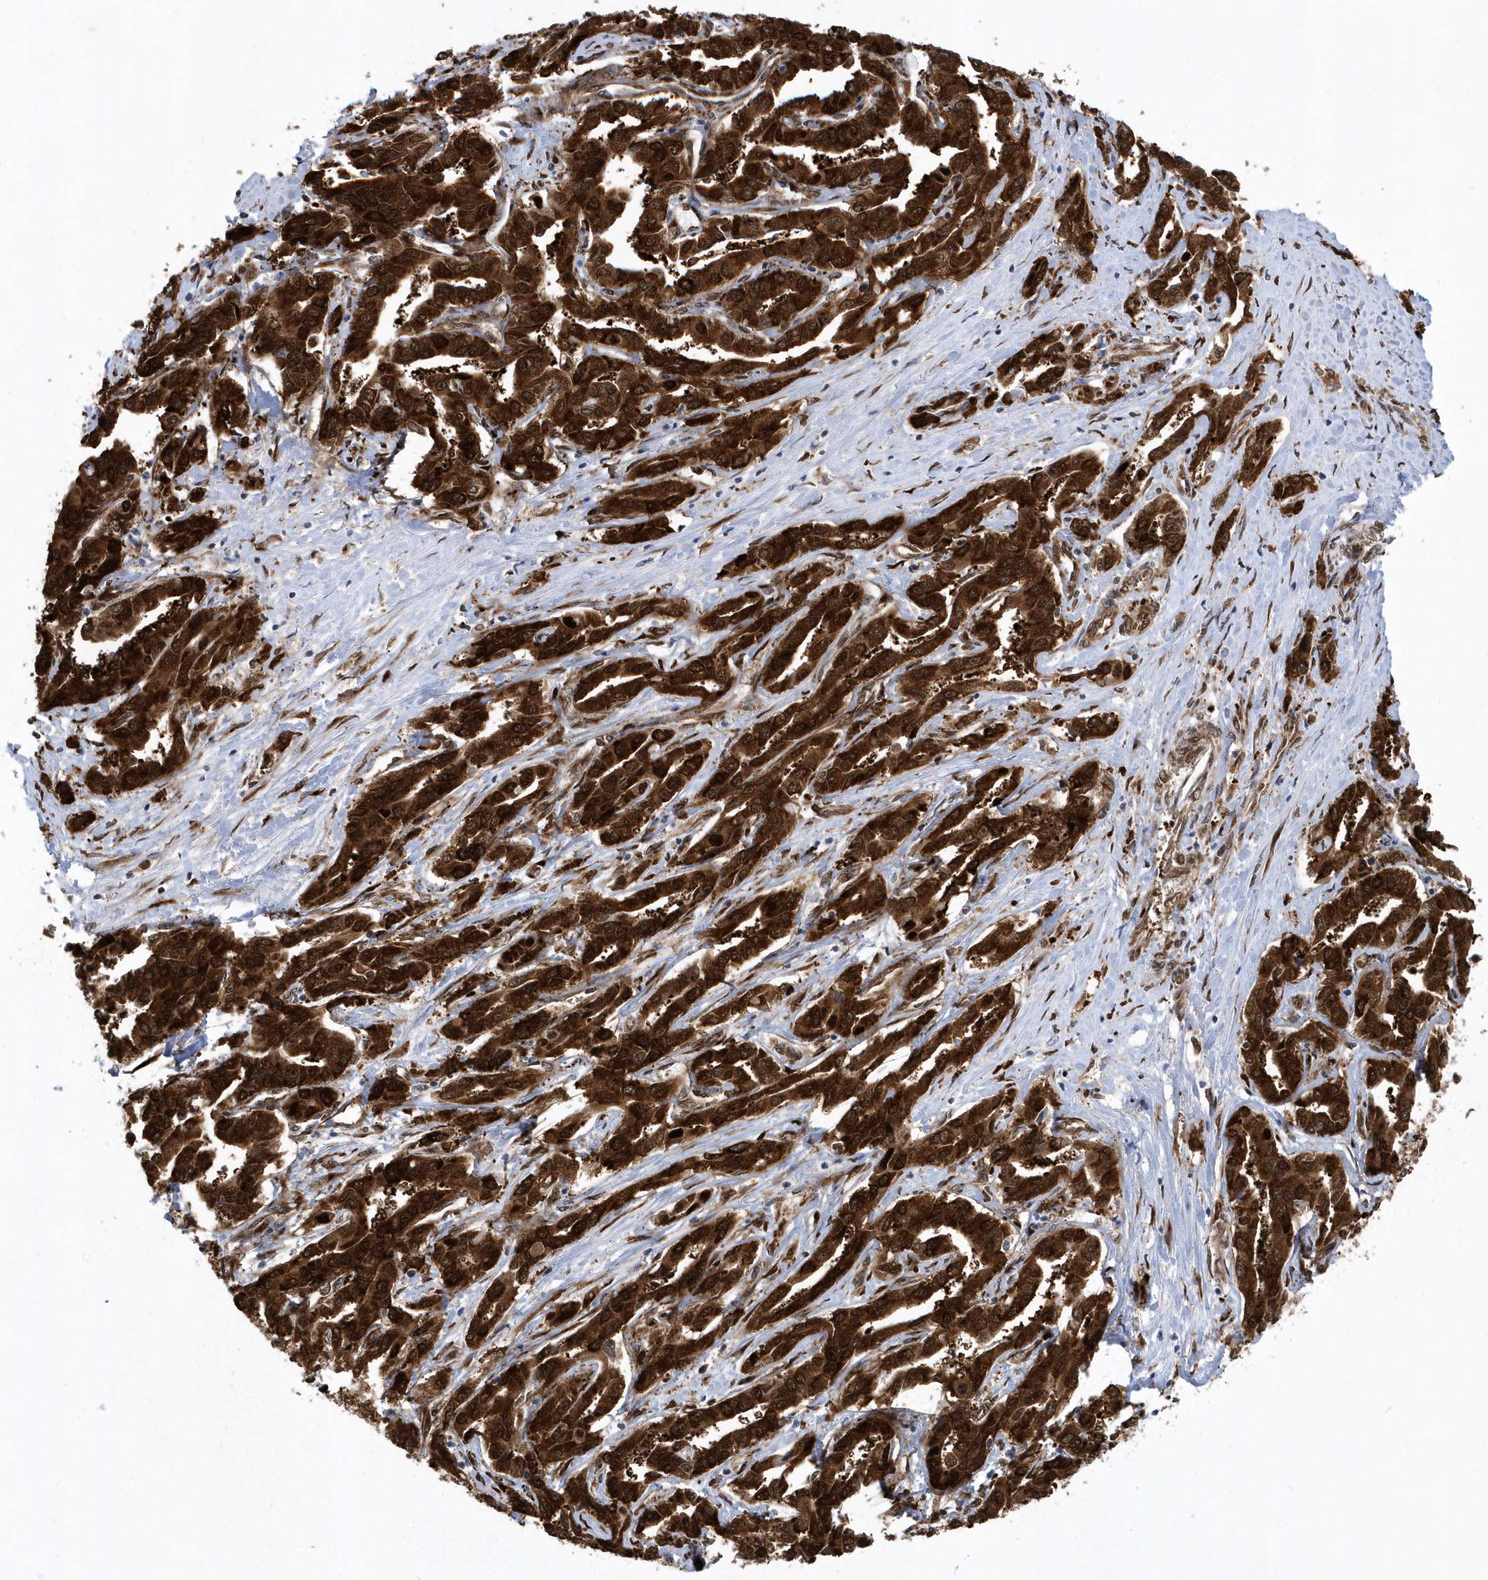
{"staining": {"intensity": "strong", "quantity": ">75%", "location": "cytoplasmic/membranous,nuclear"}, "tissue": "liver cancer", "cell_type": "Tumor cells", "image_type": "cancer", "snomed": [{"axis": "morphology", "description": "Cholangiocarcinoma"}, {"axis": "topography", "description": "Liver"}], "caption": "The immunohistochemical stain labels strong cytoplasmic/membranous and nuclear positivity in tumor cells of liver cancer tissue.", "gene": "PHF1", "patient": {"sex": "male", "age": 59}}